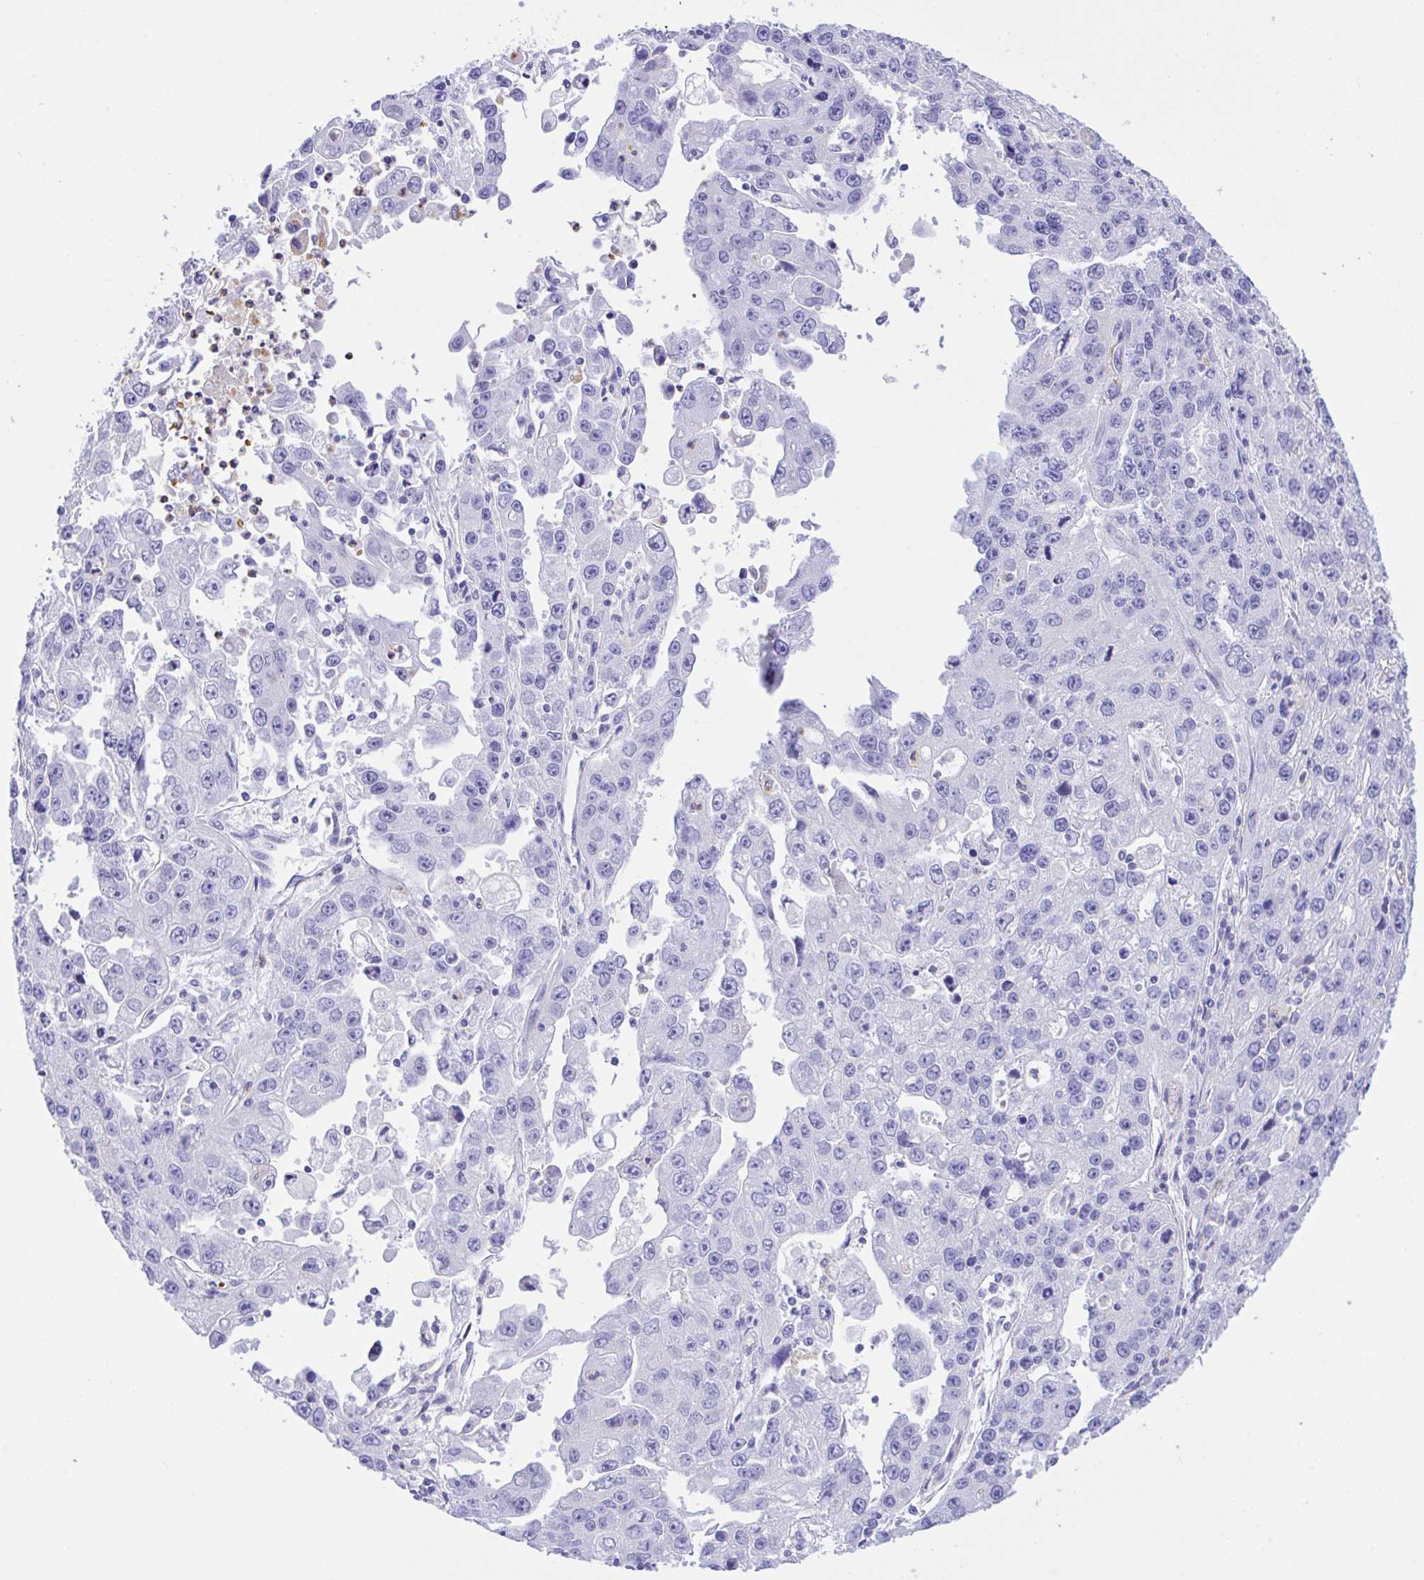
{"staining": {"intensity": "negative", "quantity": "none", "location": "none"}, "tissue": "endometrial cancer", "cell_type": "Tumor cells", "image_type": "cancer", "snomed": [{"axis": "morphology", "description": "Adenocarcinoma, NOS"}, {"axis": "topography", "description": "Uterus"}], "caption": "Immunohistochemistry micrograph of human endometrial cancer (adenocarcinoma) stained for a protein (brown), which exhibits no positivity in tumor cells. (DAB IHC with hematoxylin counter stain).", "gene": "ZNF221", "patient": {"sex": "female", "age": 62}}